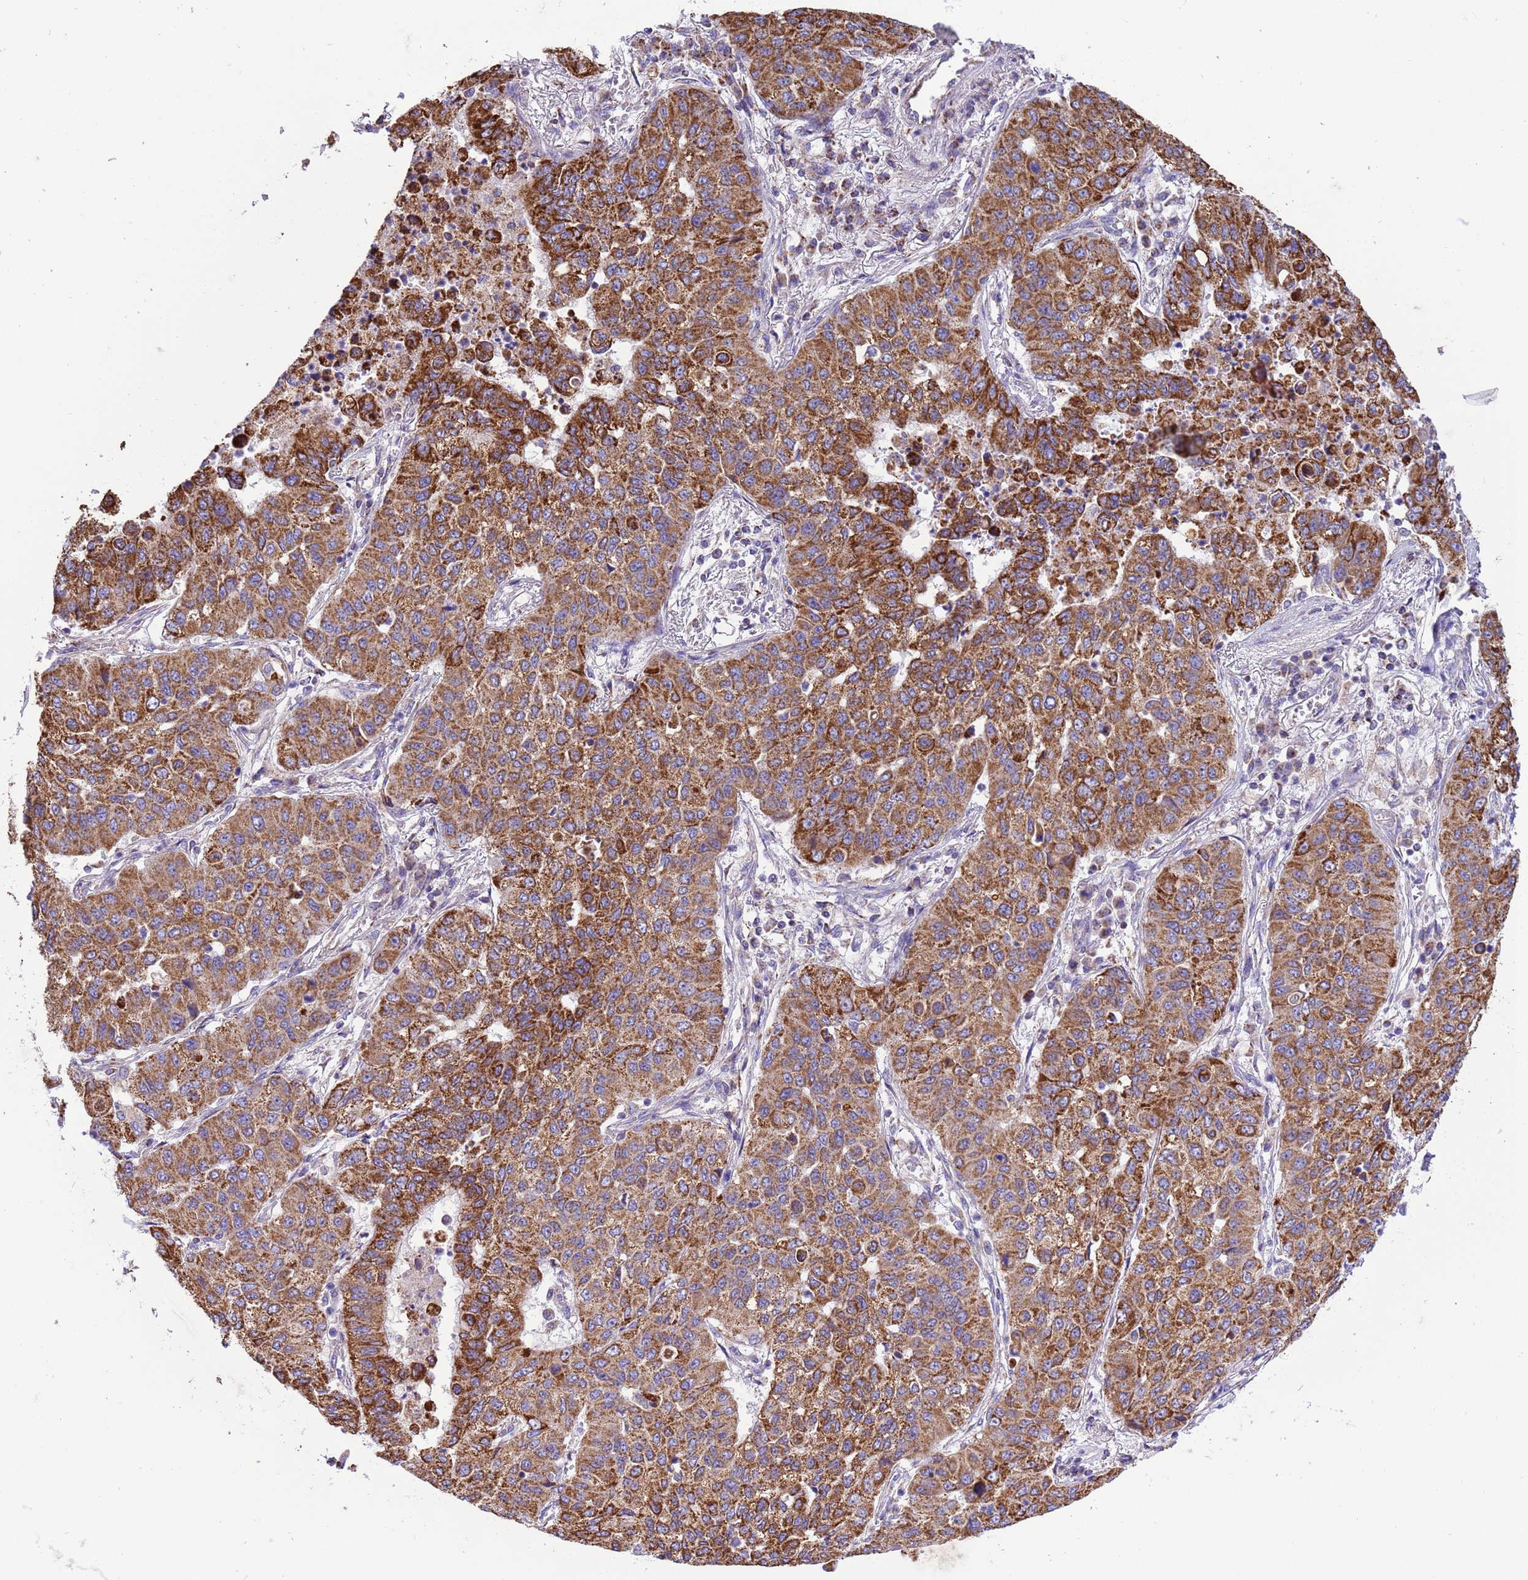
{"staining": {"intensity": "strong", "quantity": ">75%", "location": "cytoplasmic/membranous"}, "tissue": "lung cancer", "cell_type": "Tumor cells", "image_type": "cancer", "snomed": [{"axis": "morphology", "description": "Squamous cell carcinoma, NOS"}, {"axis": "topography", "description": "Lung"}], "caption": "Protein staining by IHC reveals strong cytoplasmic/membranous staining in approximately >75% of tumor cells in squamous cell carcinoma (lung). (DAB IHC, brown staining for protein, blue staining for nuclei).", "gene": "RNF165", "patient": {"sex": "male", "age": 74}}